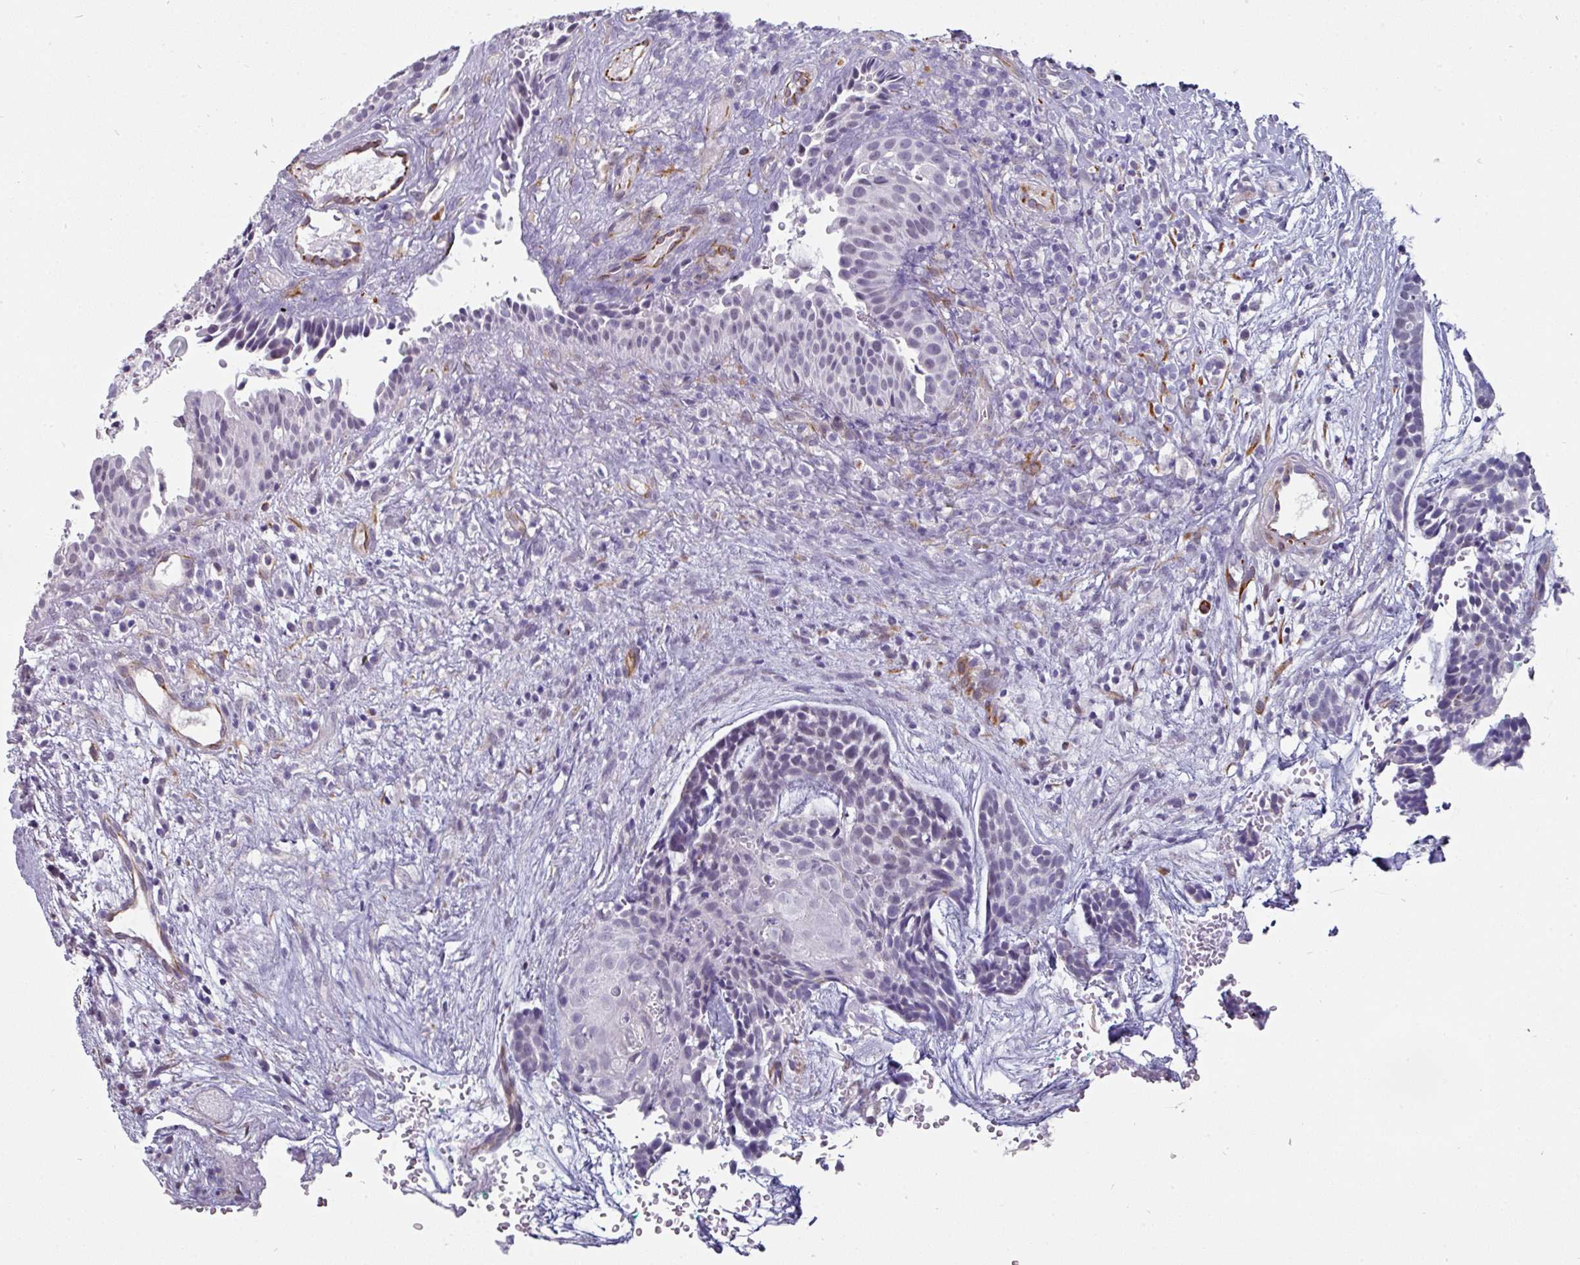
{"staining": {"intensity": "negative", "quantity": "none", "location": "none"}, "tissue": "head and neck cancer", "cell_type": "Tumor cells", "image_type": "cancer", "snomed": [{"axis": "morphology", "description": "Adenocarcinoma, NOS"}, {"axis": "topography", "description": "Subcutis"}, {"axis": "topography", "description": "Head-Neck"}], "caption": "Immunohistochemistry of human head and neck cancer shows no expression in tumor cells.", "gene": "EYA3", "patient": {"sex": "female", "age": 73}}